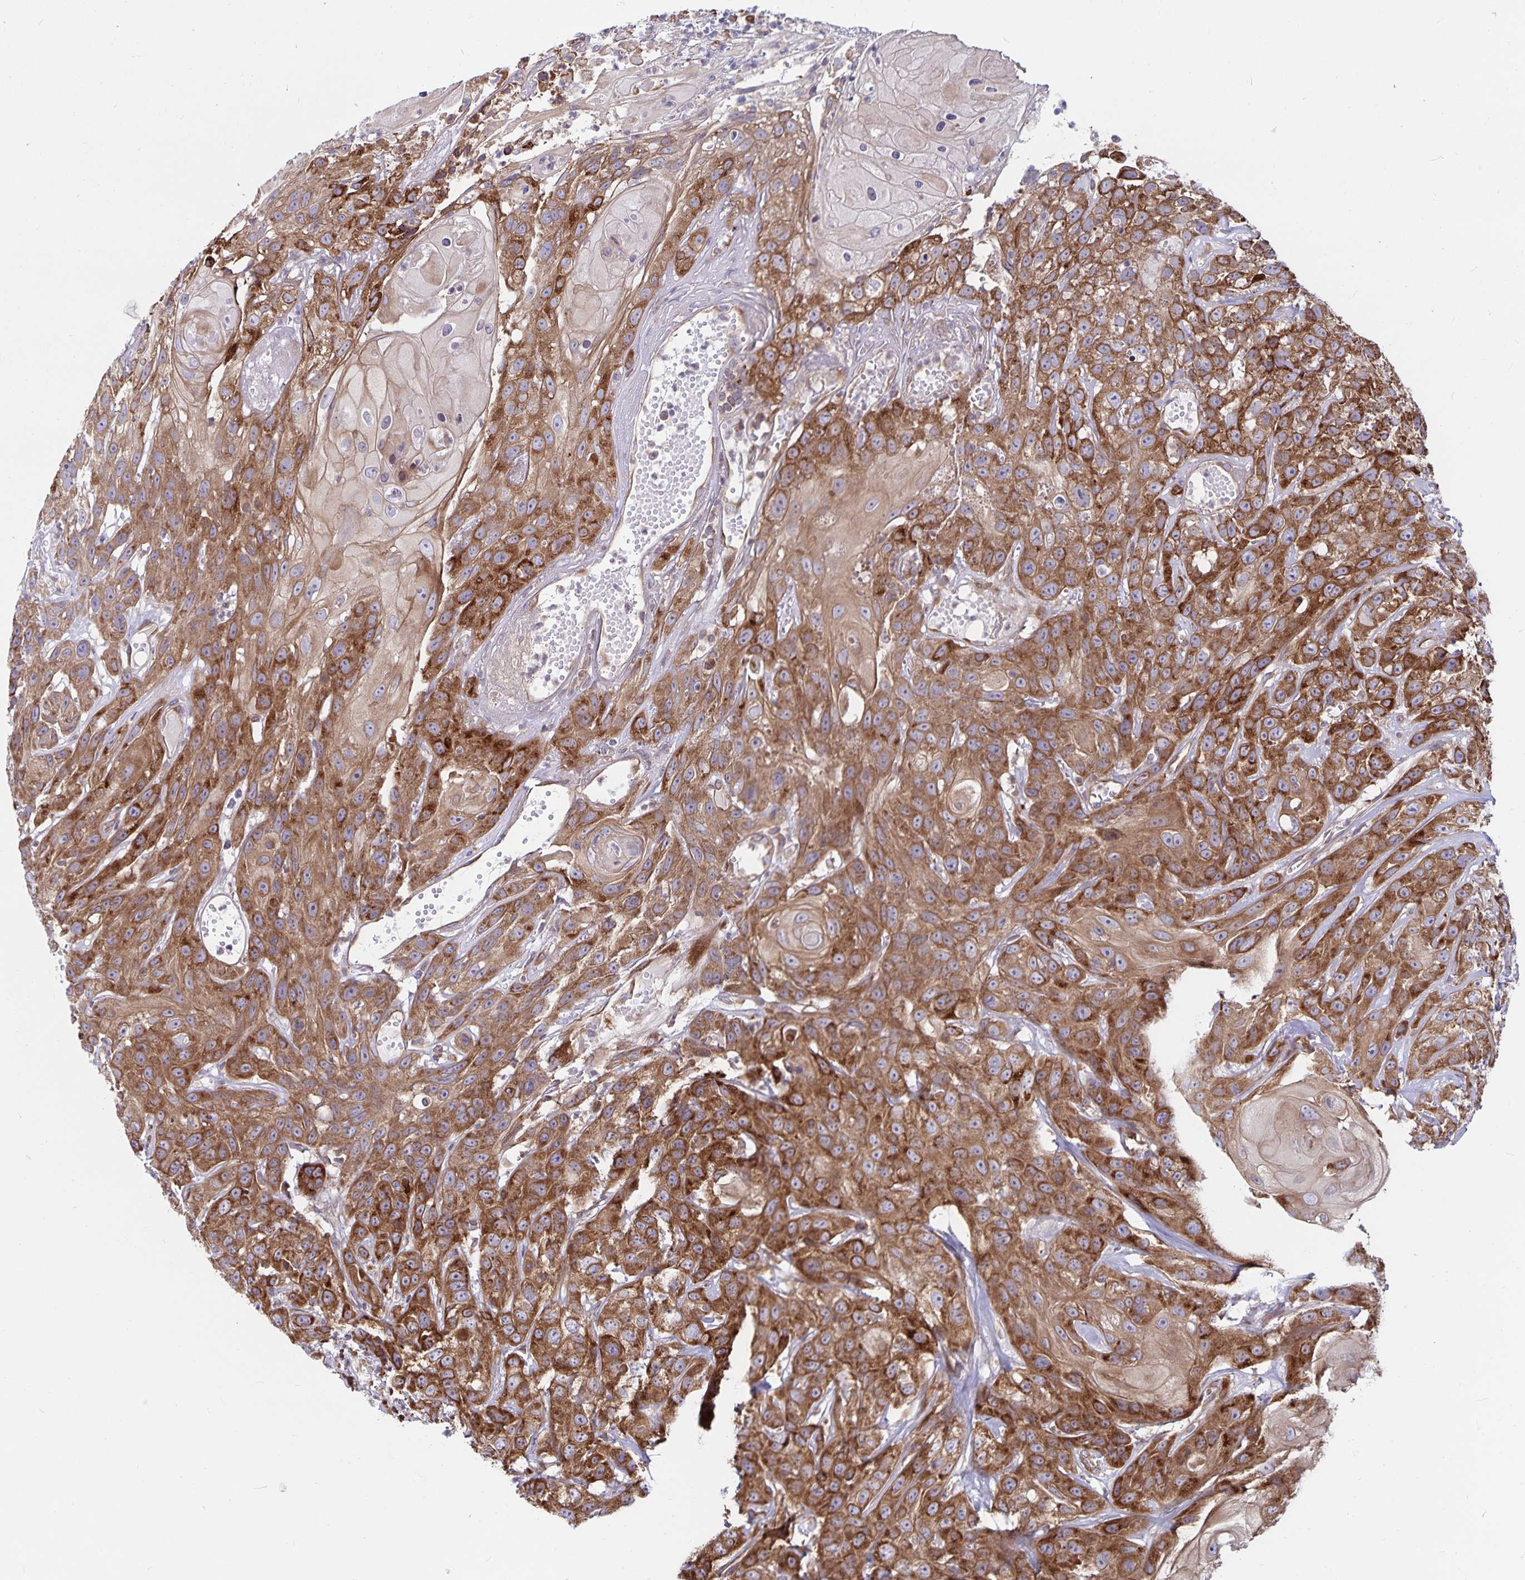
{"staining": {"intensity": "moderate", "quantity": ">75%", "location": "cytoplasmic/membranous"}, "tissue": "head and neck cancer", "cell_type": "Tumor cells", "image_type": "cancer", "snomed": [{"axis": "morphology", "description": "Squamous cell carcinoma, NOS"}, {"axis": "topography", "description": "Head-Neck"}], "caption": "Tumor cells exhibit moderate cytoplasmic/membranous expression in about >75% of cells in squamous cell carcinoma (head and neck).", "gene": "SEC62", "patient": {"sex": "male", "age": 57}}